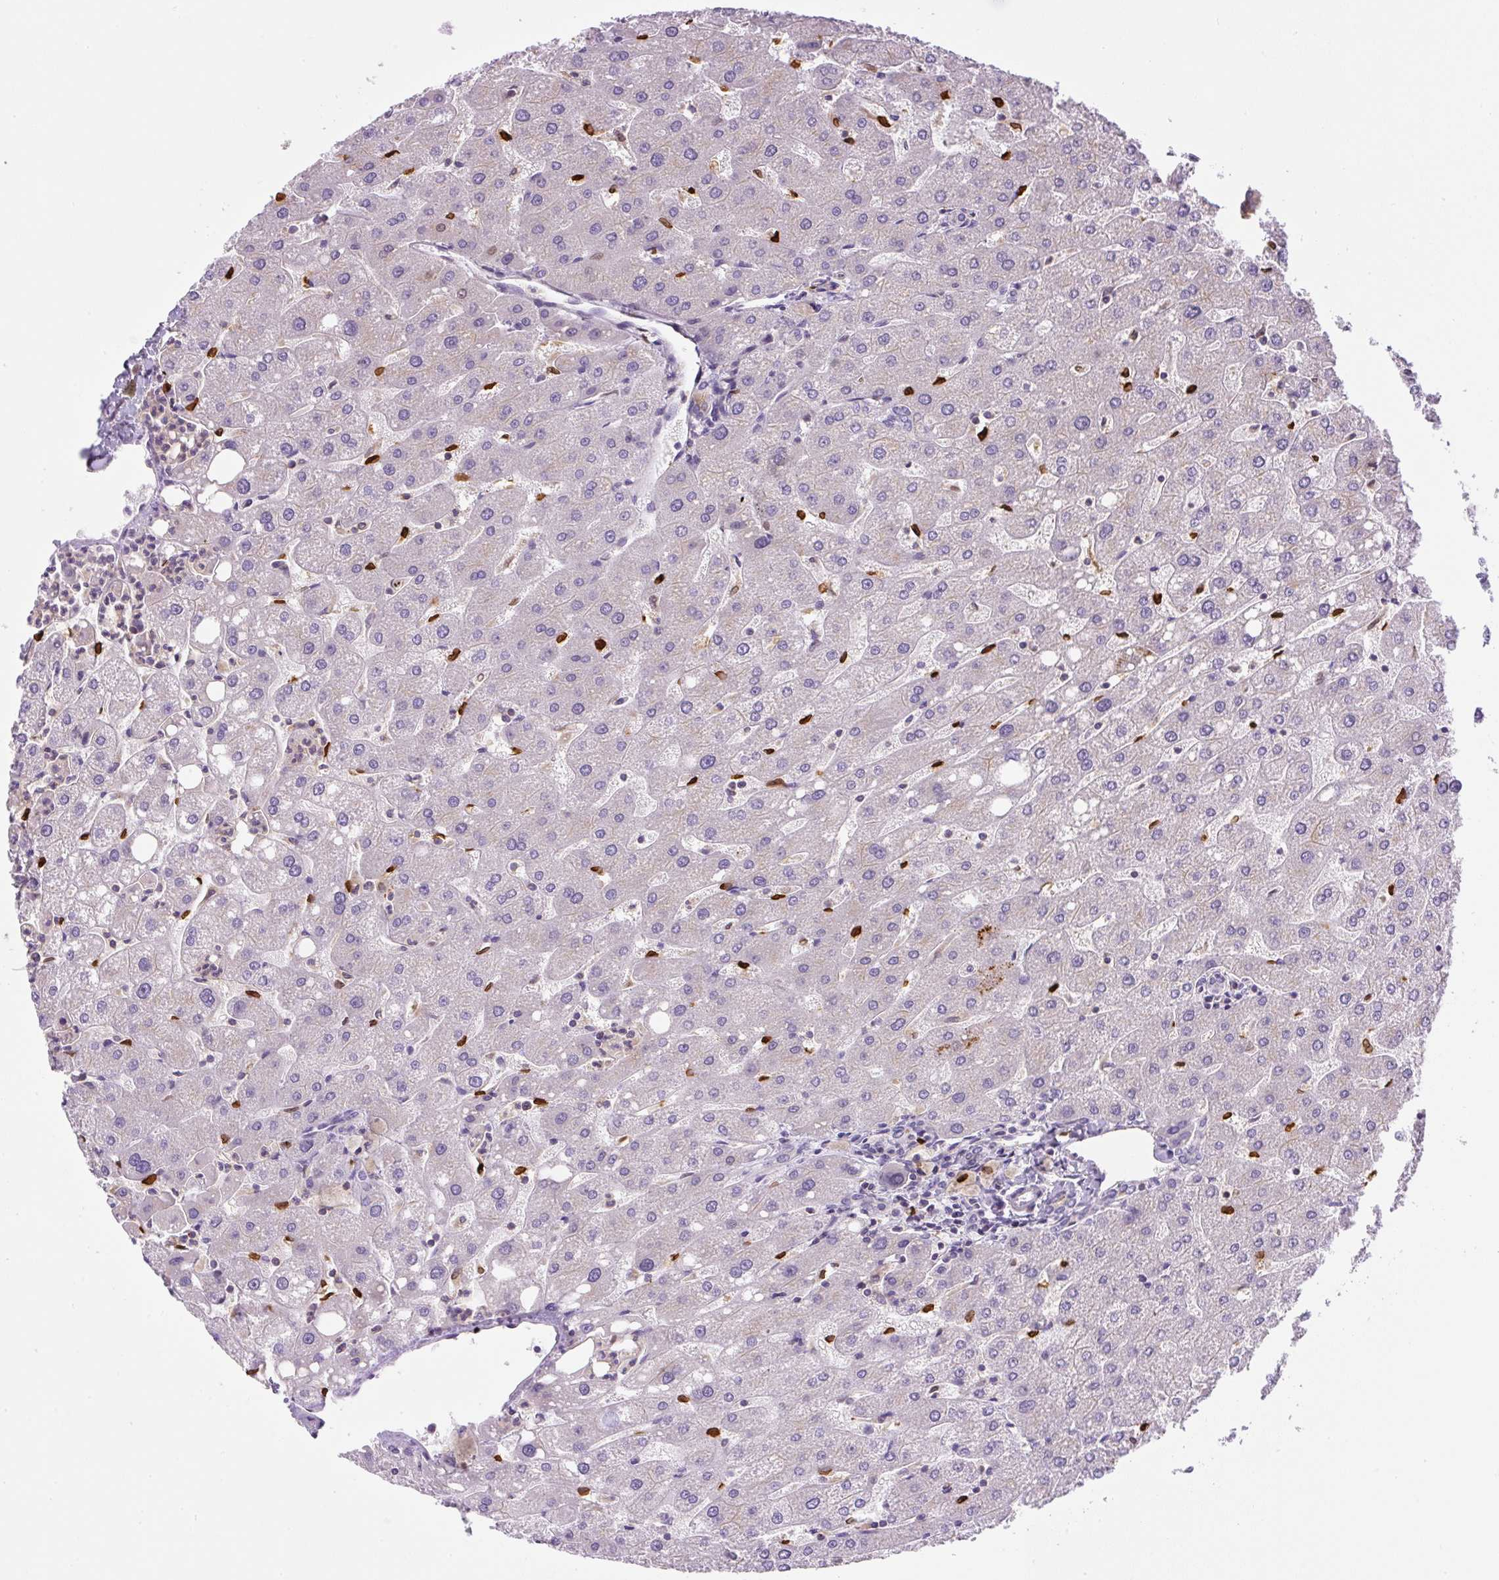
{"staining": {"intensity": "negative", "quantity": "none", "location": "none"}, "tissue": "liver", "cell_type": "Cholangiocytes", "image_type": "normal", "snomed": [{"axis": "morphology", "description": "Normal tissue, NOS"}, {"axis": "topography", "description": "Liver"}], "caption": "IHC image of benign liver: human liver stained with DAB exhibits no significant protein expression in cholangiocytes.", "gene": "PIP5KL1", "patient": {"sex": "male", "age": 67}}